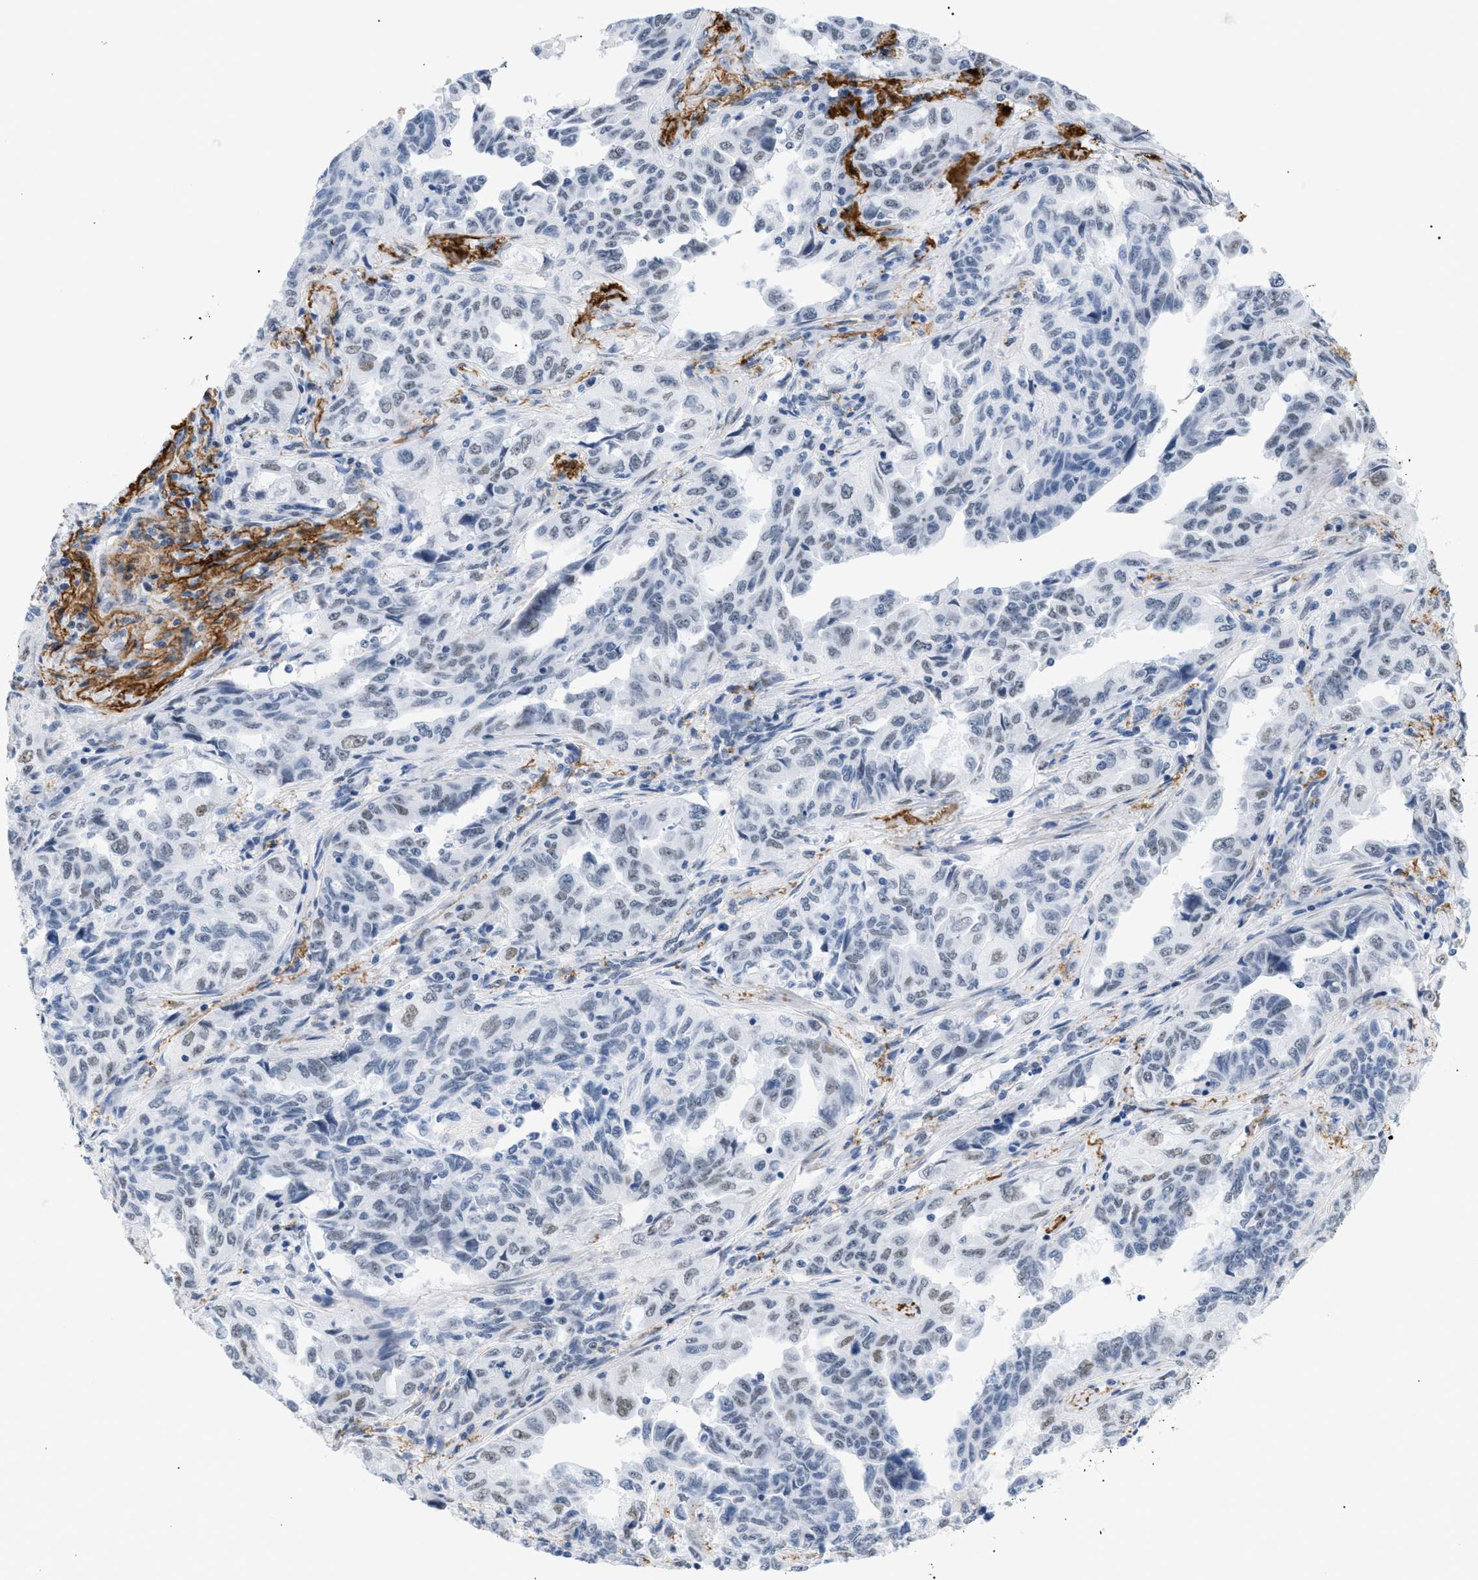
{"staining": {"intensity": "weak", "quantity": "<25%", "location": "nuclear"}, "tissue": "lung cancer", "cell_type": "Tumor cells", "image_type": "cancer", "snomed": [{"axis": "morphology", "description": "Adenocarcinoma, NOS"}, {"axis": "topography", "description": "Lung"}], "caption": "There is no significant positivity in tumor cells of lung adenocarcinoma.", "gene": "ELN", "patient": {"sex": "female", "age": 51}}